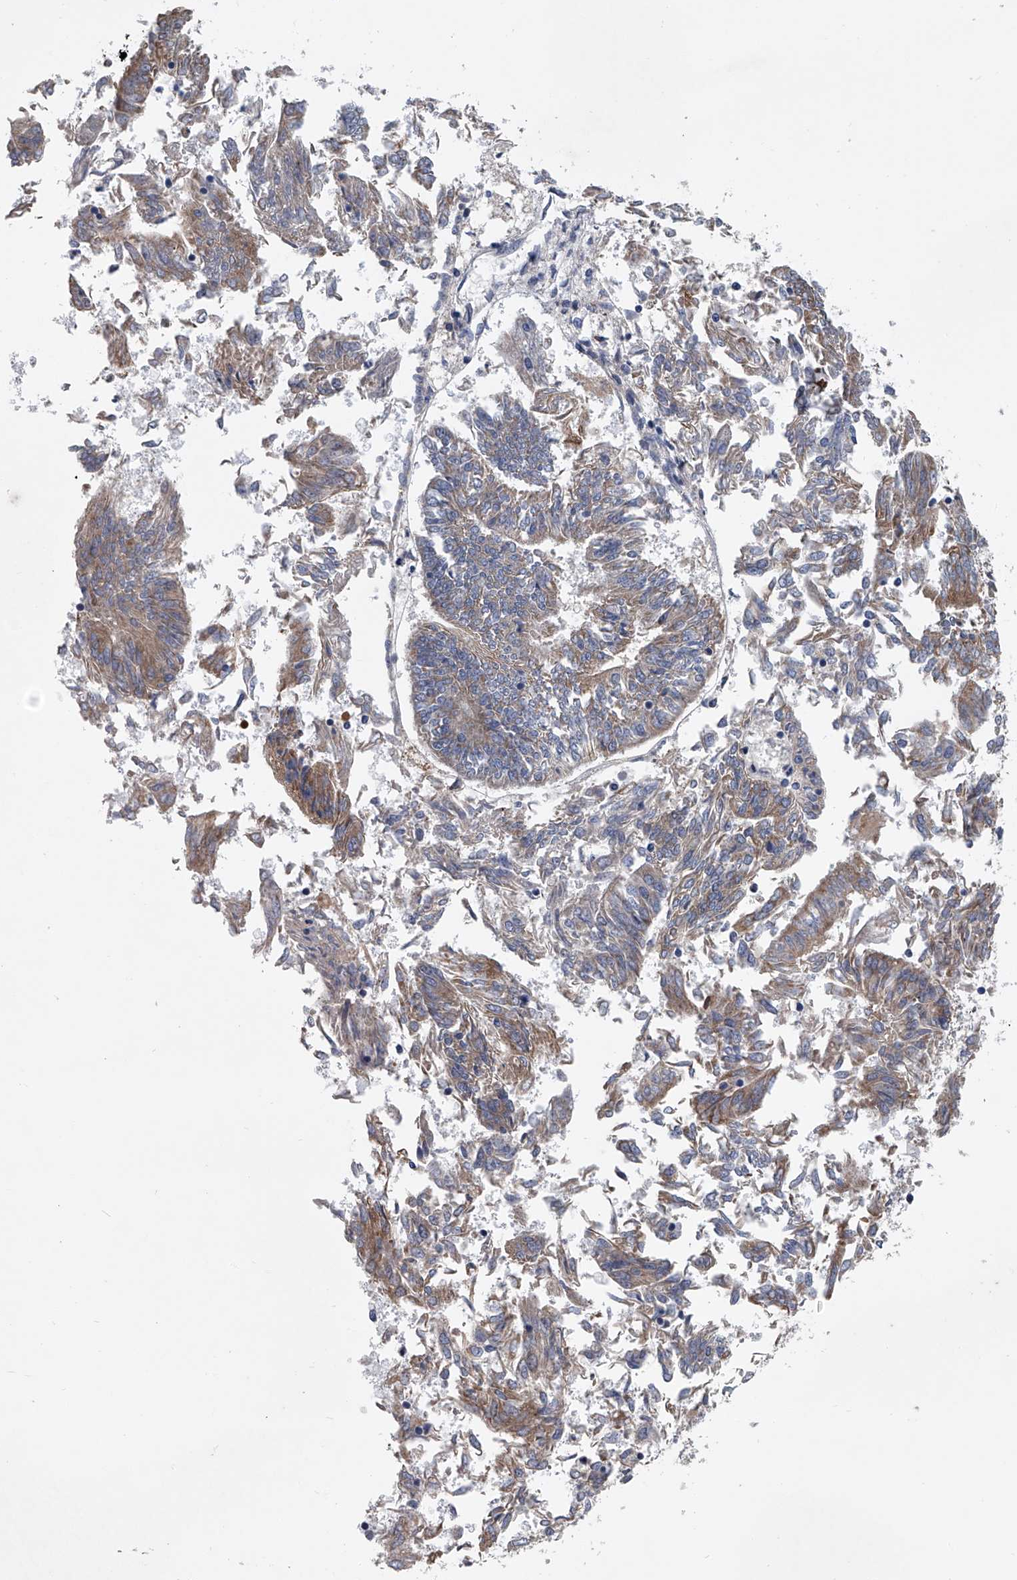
{"staining": {"intensity": "weak", "quantity": ">75%", "location": "cytoplasmic/membranous"}, "tissue": "endometrial cancer", "cell_type": "Tumor cells", "image_type": "cancer", "snomed": [{"axis": "morphology", "description": "Adenocarcinoma, NOS"}, {"axis": "topography", "description": "Endometrium"}], "caption": "A brown stain shows weak cytoplasmic/membranous staining of a protein in adenocarcinoma (endometrial) tumor cells. Immunohistochemistry stains the protein in brown and the nuclei are stained blue.", "gene": "ABCG1", "patient": {"sex": "female", "age": 58}}